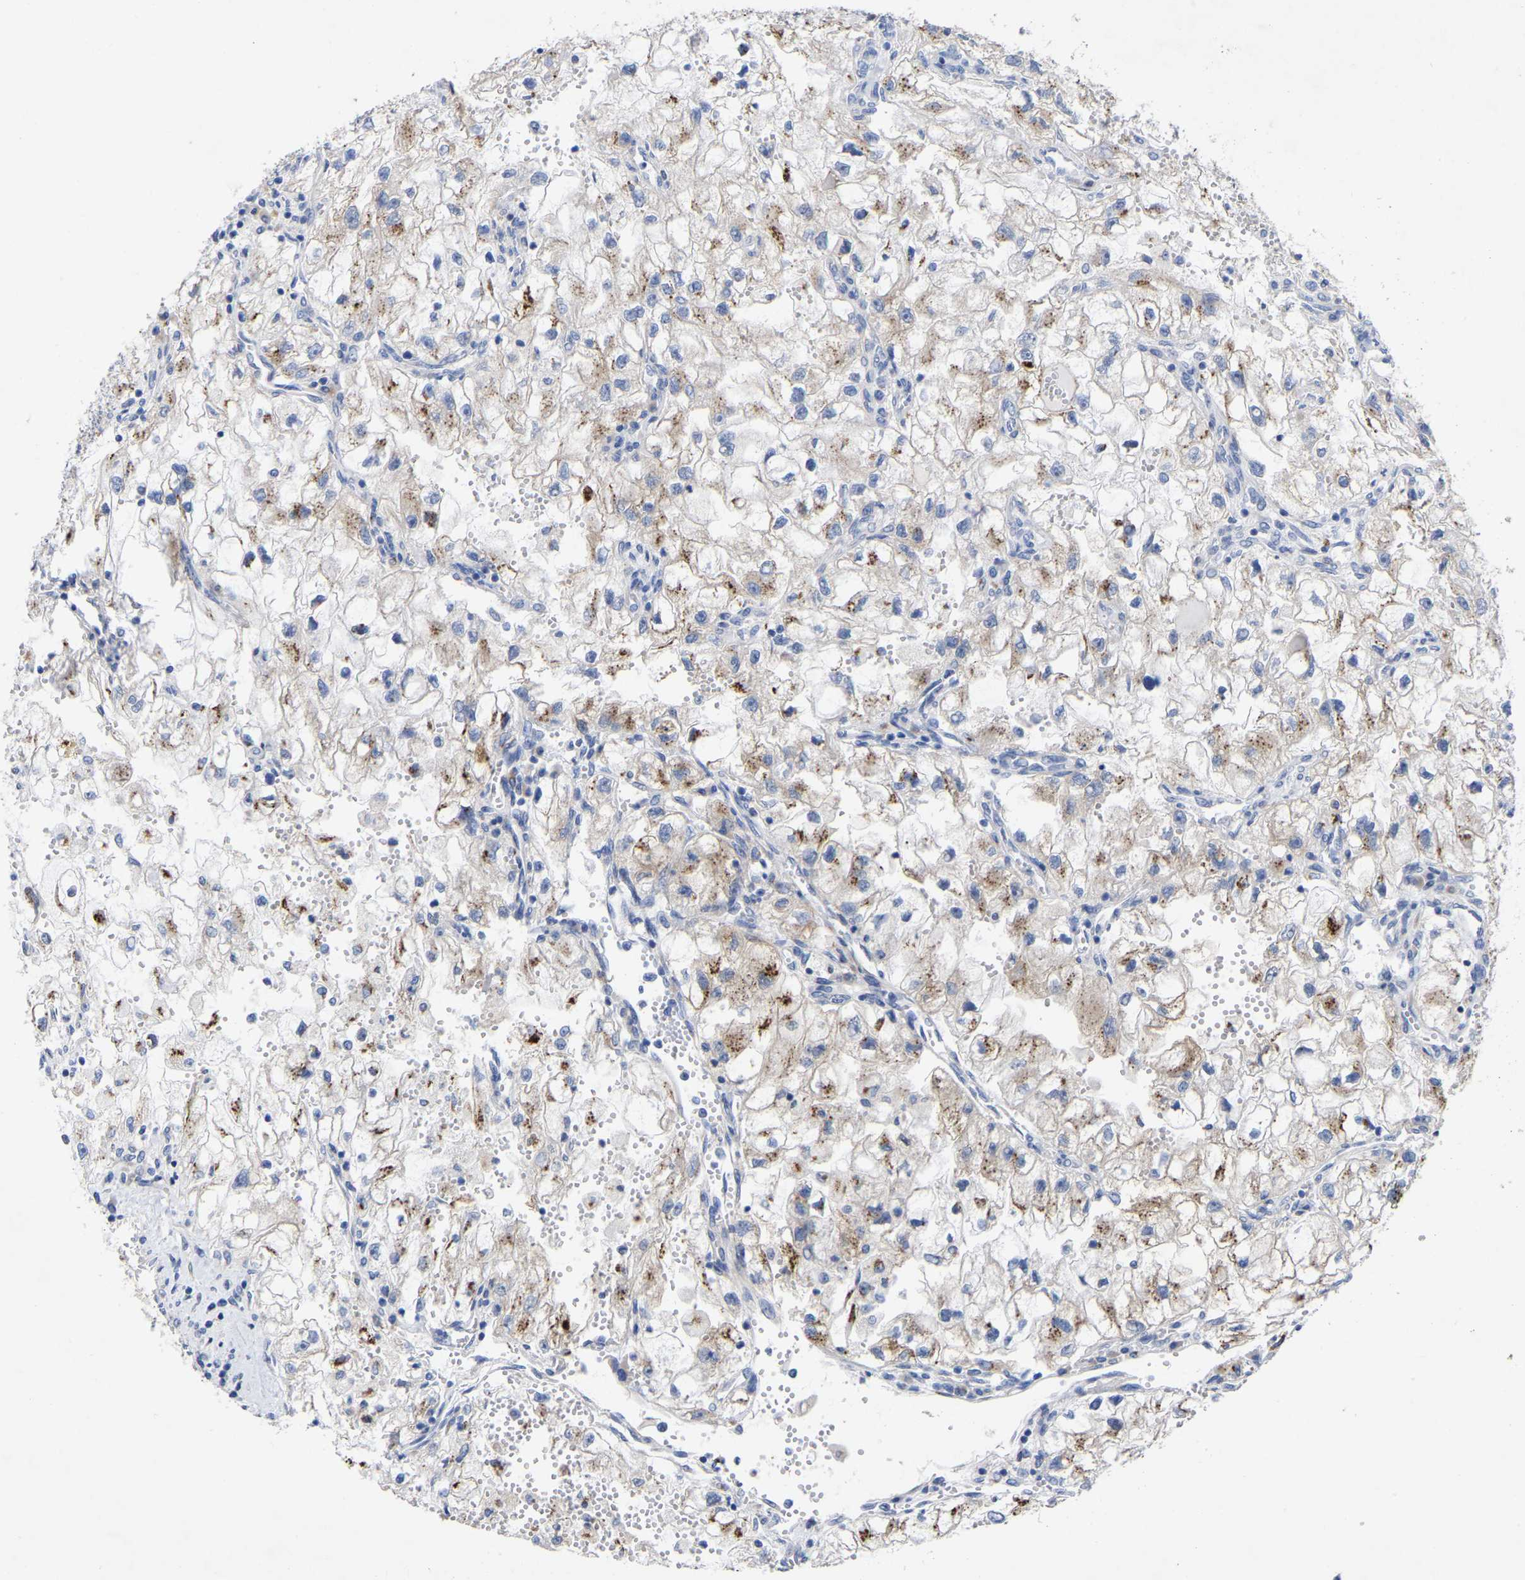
{"staining": {"intensity": "moderate", "quantity": ">75%", "location": "cytoplasmic/membranous"}, "tissue": "renal cancer", "cell_type": "Tumor cells", "image_type": "cancer", "snomed": [{"axis": "morphology", "description": "Adenocarcinoma, NOS"}, {"axis": "topography", "description": "Kidney"}], "caption": "Immunohistochemical staining of human adenocarcinoma (renal) demonstrates medium levels of moderate cytoplasmic/membranous protein staining in approximately >75% of tumor cells. Nuclei are stained in blue.", "gene": "STRIP2", "patient": {"sex": "female", "age": 70}}